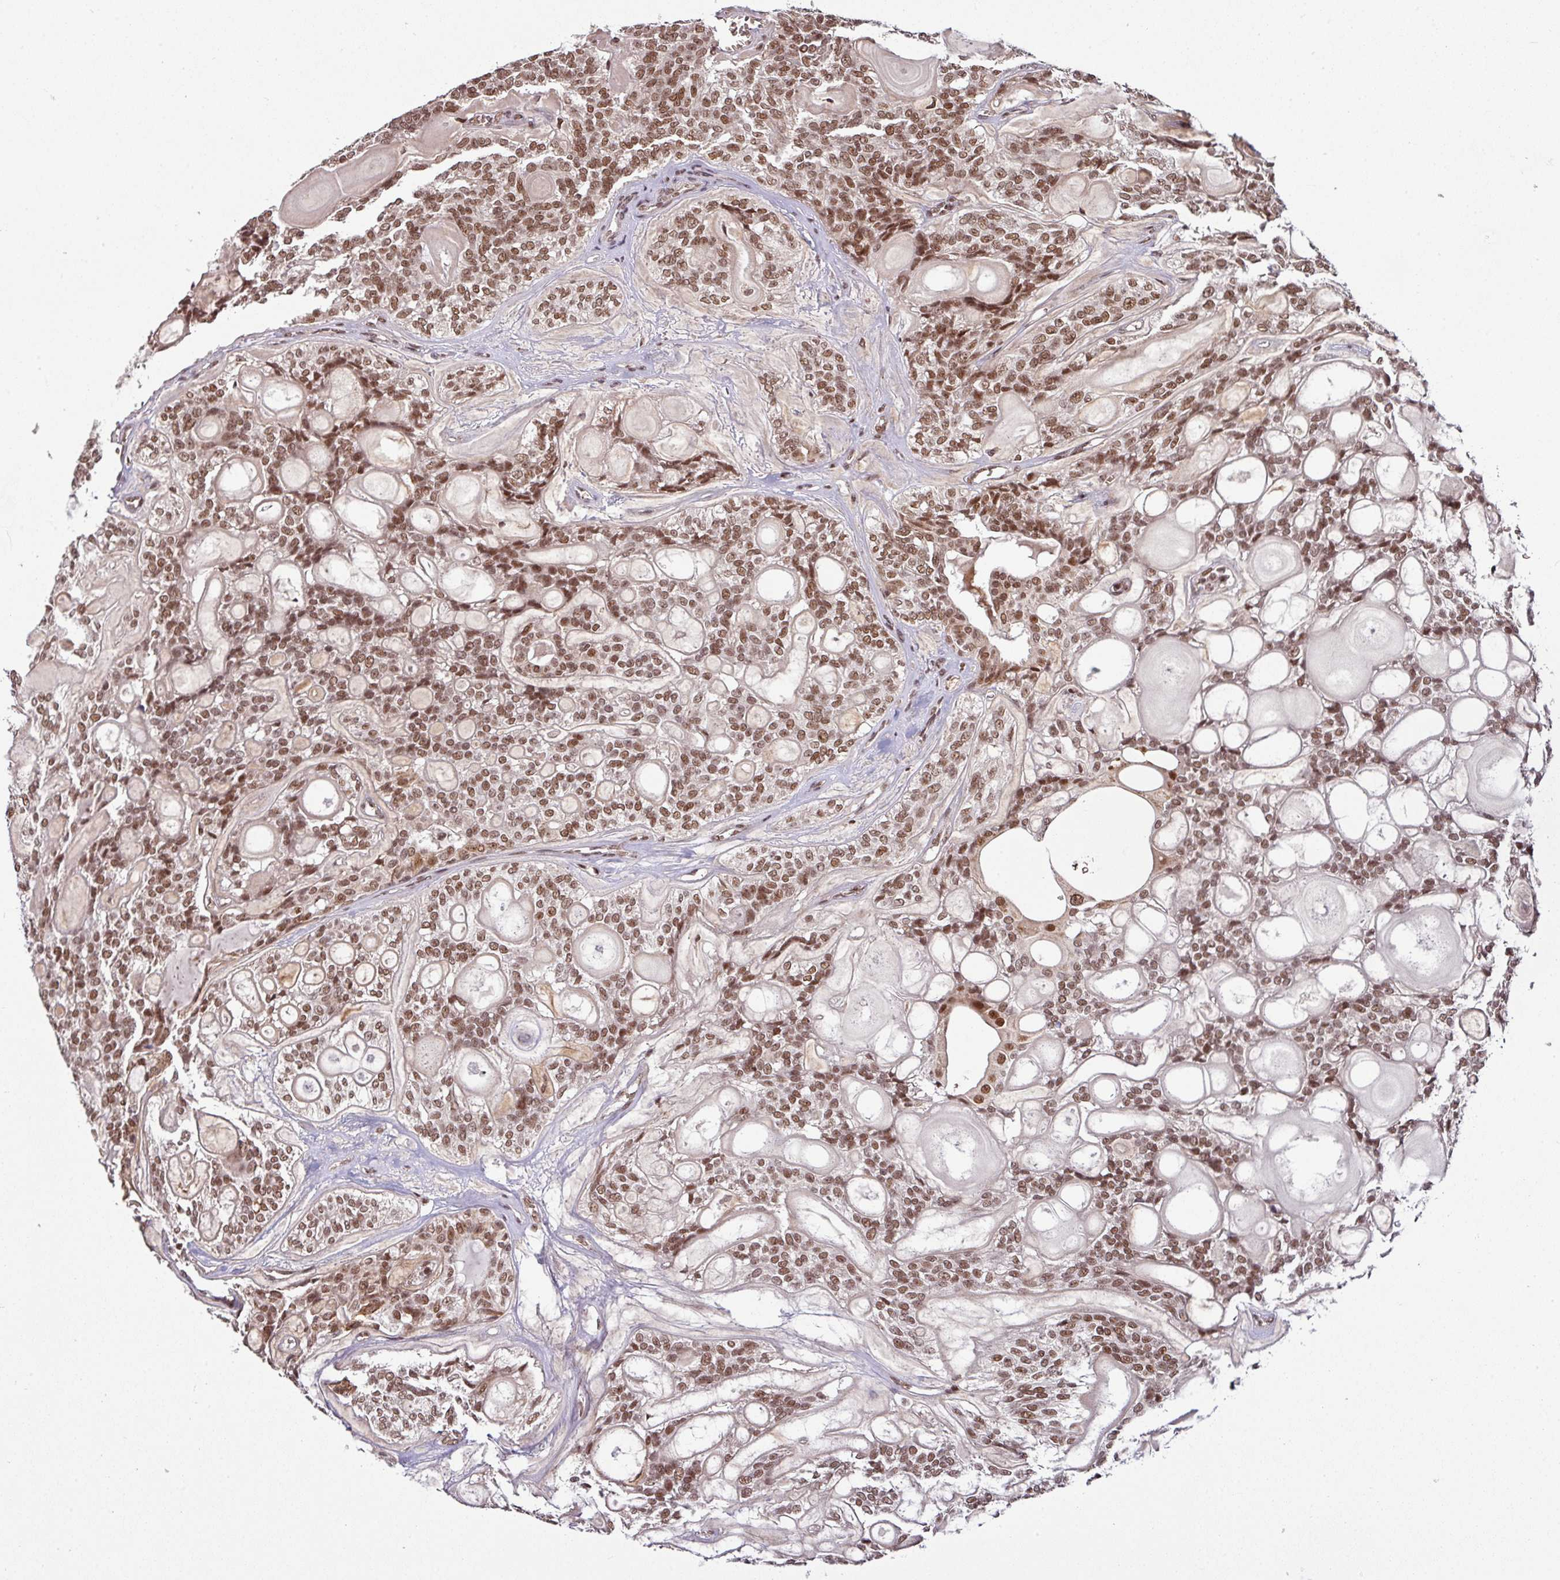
{"staining": {"intensity": "moderate", "quantity": ">75%", "location": "nuclear"}, "tissue": "head and neck cancer", "cell_type": "Tumor cells", "image_type": "cancer", "snomed": [{"axis": "morphology", "description": "Adenocarcinoma, NOS"}, {"axis": "topography", "description": "Head-Neck"}], "caption": "DAB (3,3'-diaminobenzidine) immunohistochemical staining of human head and neck cancer displays moderate nuclear protein expression in about >75% of tumor cells.", "gene": "PHF23", "patient": {"sex": "male", "age": 66}}